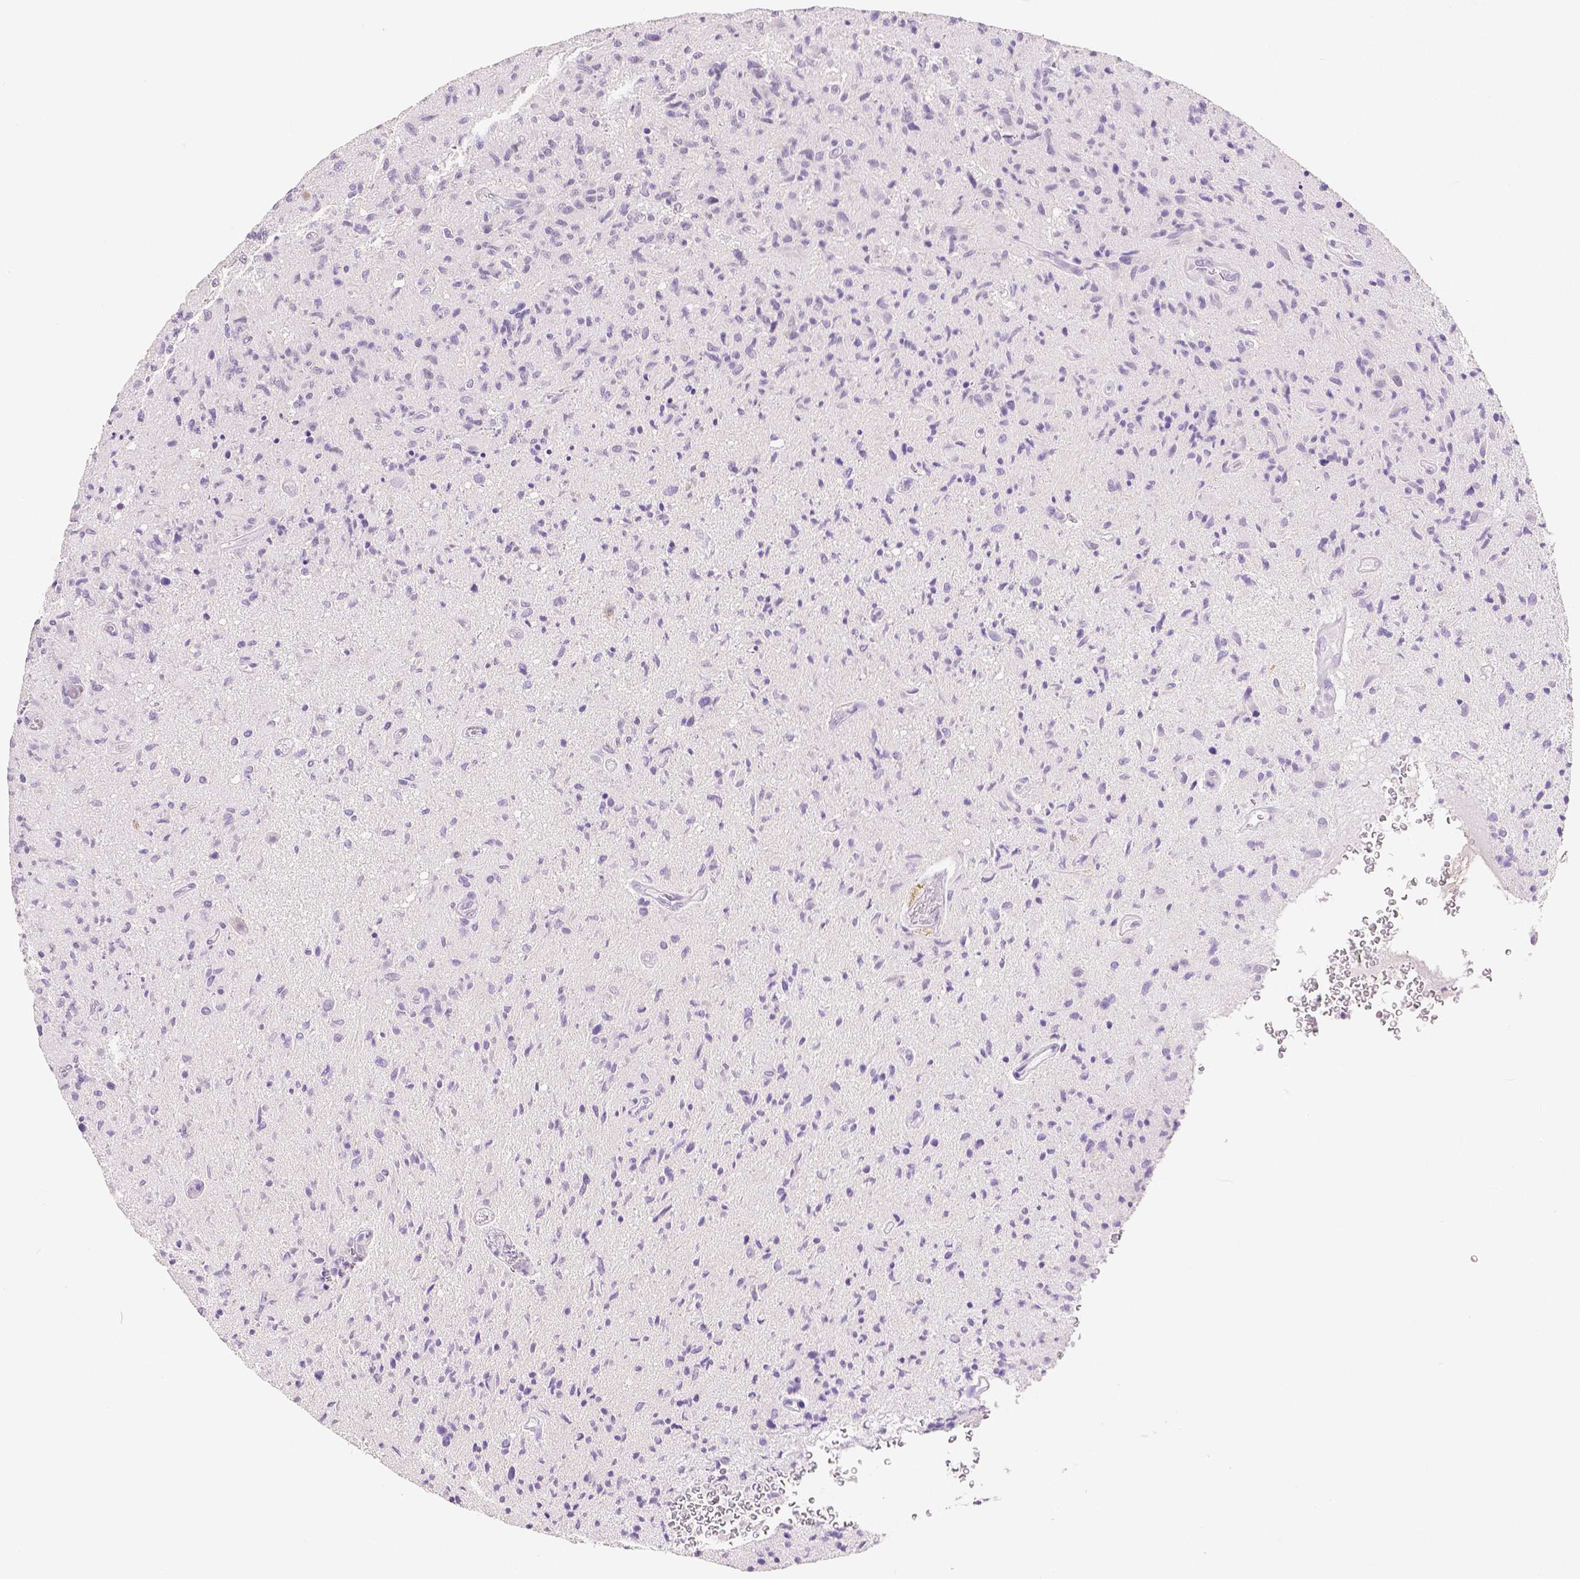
{"staining": {"intensity": "negative", "quantity": "none", "location": "none"}, "tissue": "glioma", "cell_type": "Tumor cells", "image_type": "cancer", "snomed": [{"axis": "morphology", "description": "Glioma, malignant, High grade"}, {"axis": "topography", "description": "Brain"}], "caption": "IHC of glioma displays no expression in tumor cells. (DAB immunohistochemistry (IHC), high magnification).", "gene": "HNF1B", "patient": {"sex": "male", "age": 54}}